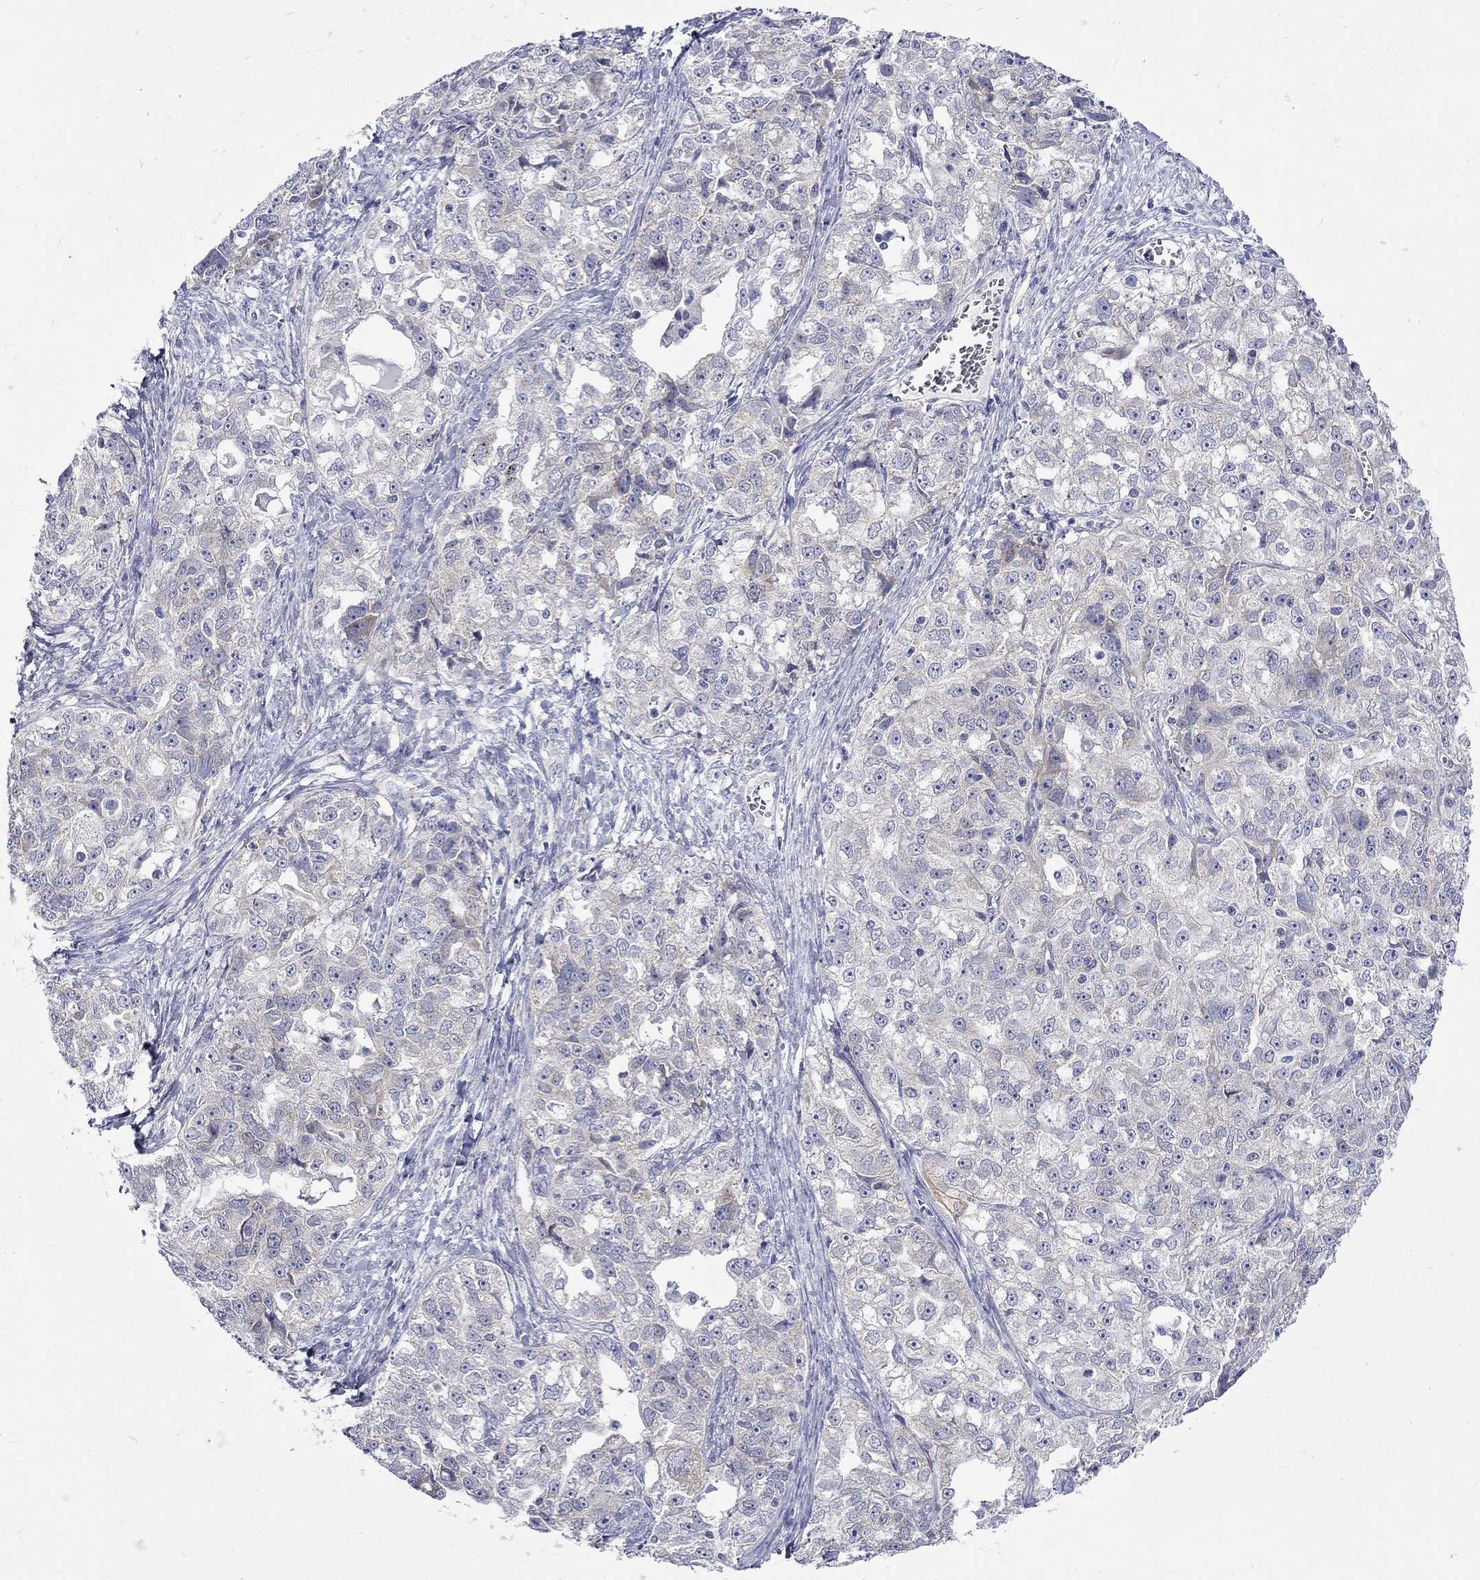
{"staining": {"intensity": "negative", "quantity": "none", "location": "none"}, "tissue": "ovarian cancer", "cell_type": "Tumor cells", "image_type": "cancer", "snomed": [{"axis": "morphology", "description": "Cystadenocarcinoma, serous, NOS"}, {"axis": "topography", "description": "Ovary"}], "caption": "There is no significant staining in tumor cells of ovarian serous cystadenocarcinoma.", "gene": "CERS1", "patient": {"sex": "female", "age": 51}}